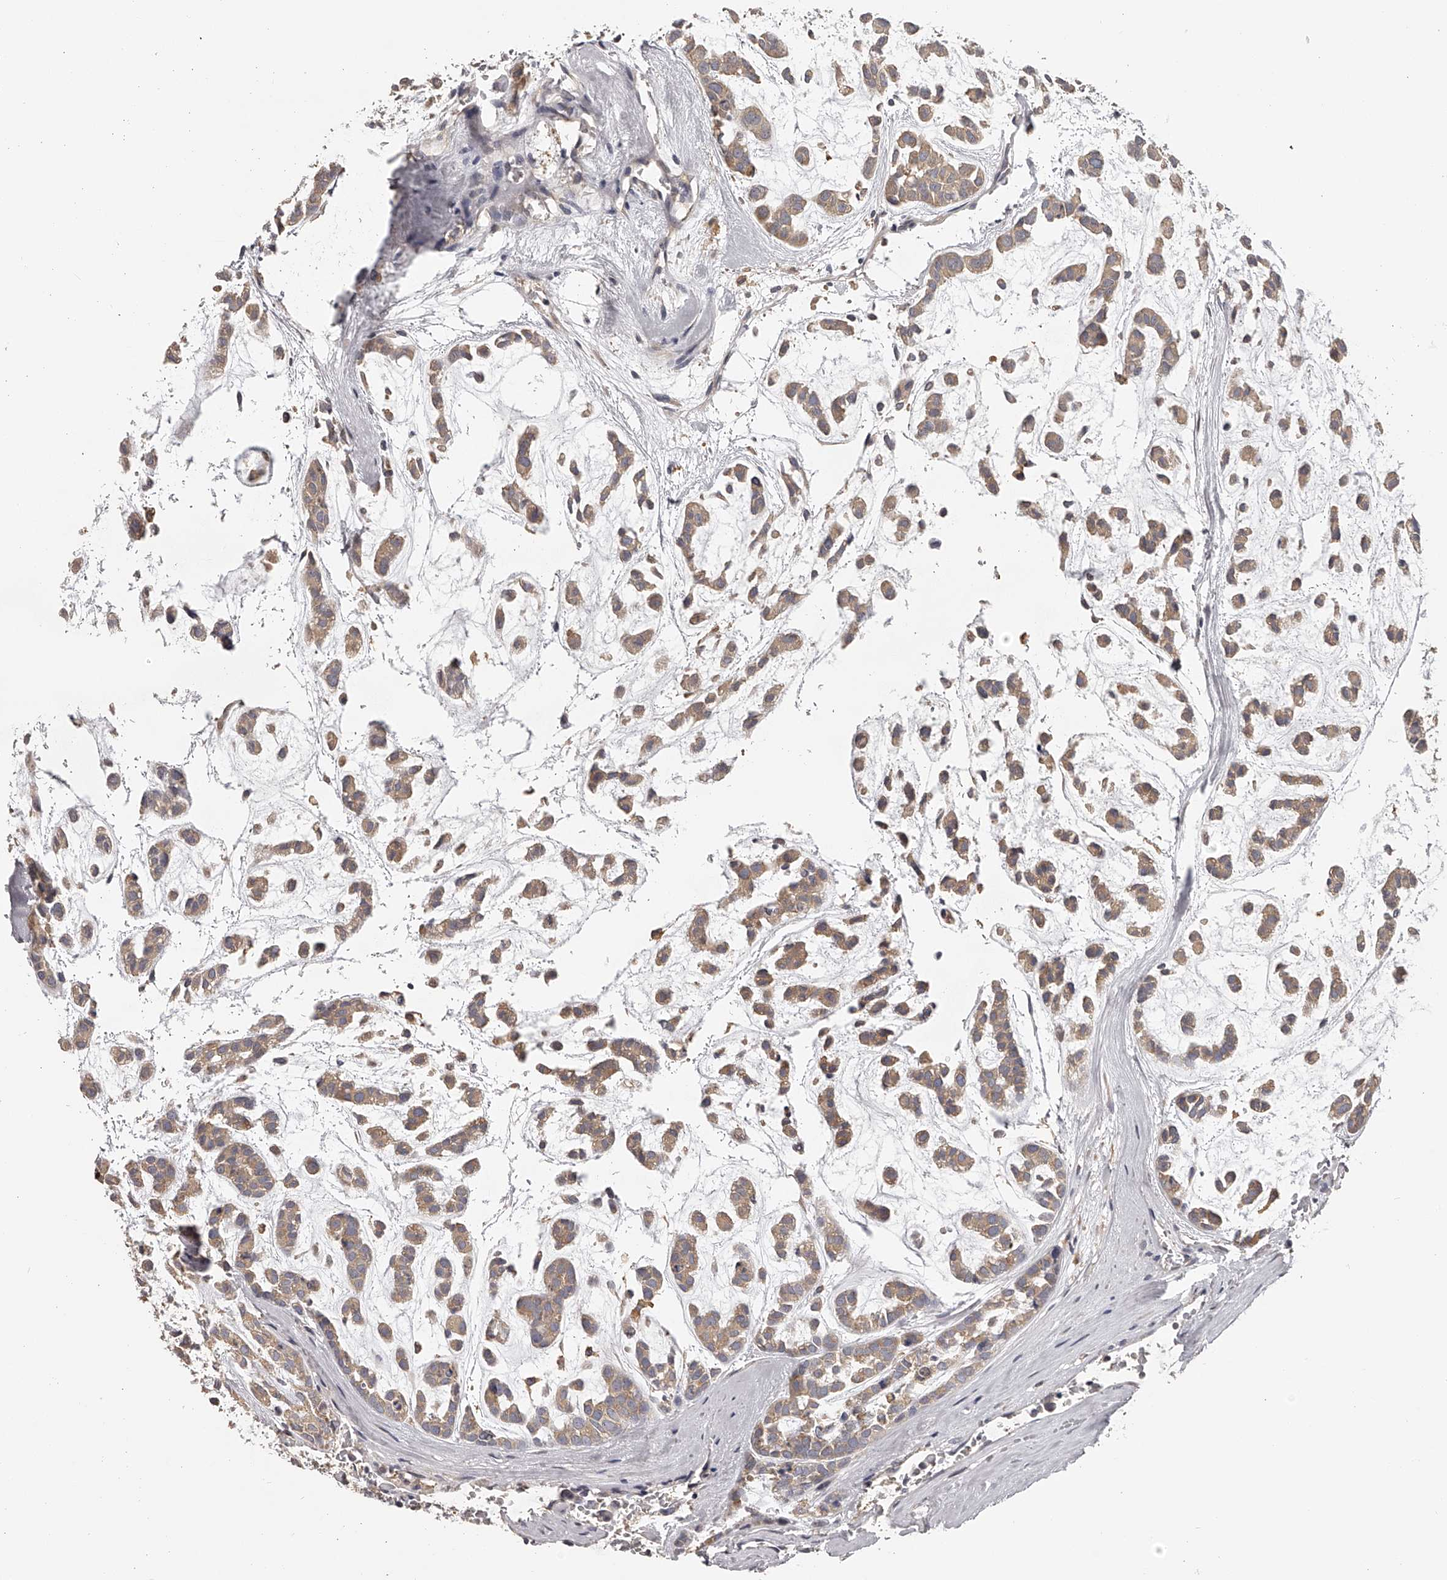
{"staining": {"intensity": "moderate", "quantity": ">75%", "location": "cytoplasmic/membranous"}, "tissue": "head and neck cancer", "cell_type": "Tumor cells", "image_type": "cancer", "snomed": [{"axis": "morphology", "description": "Adenocarcinoma, NOS"}, {"axis": "morphology", "description": "Adenoma, NOS"}, {"axis": "topography", "description": "Head-Neck"}], "caption": "A brown stain shows moderate cytoplasmic/membranous staining of a protein in head and neck adenoma tumor cells. (DAB IHC with brightfield microscopy, high magnification).", "gene": "TNN", "patient": {"sex": "female", "age": 55}}